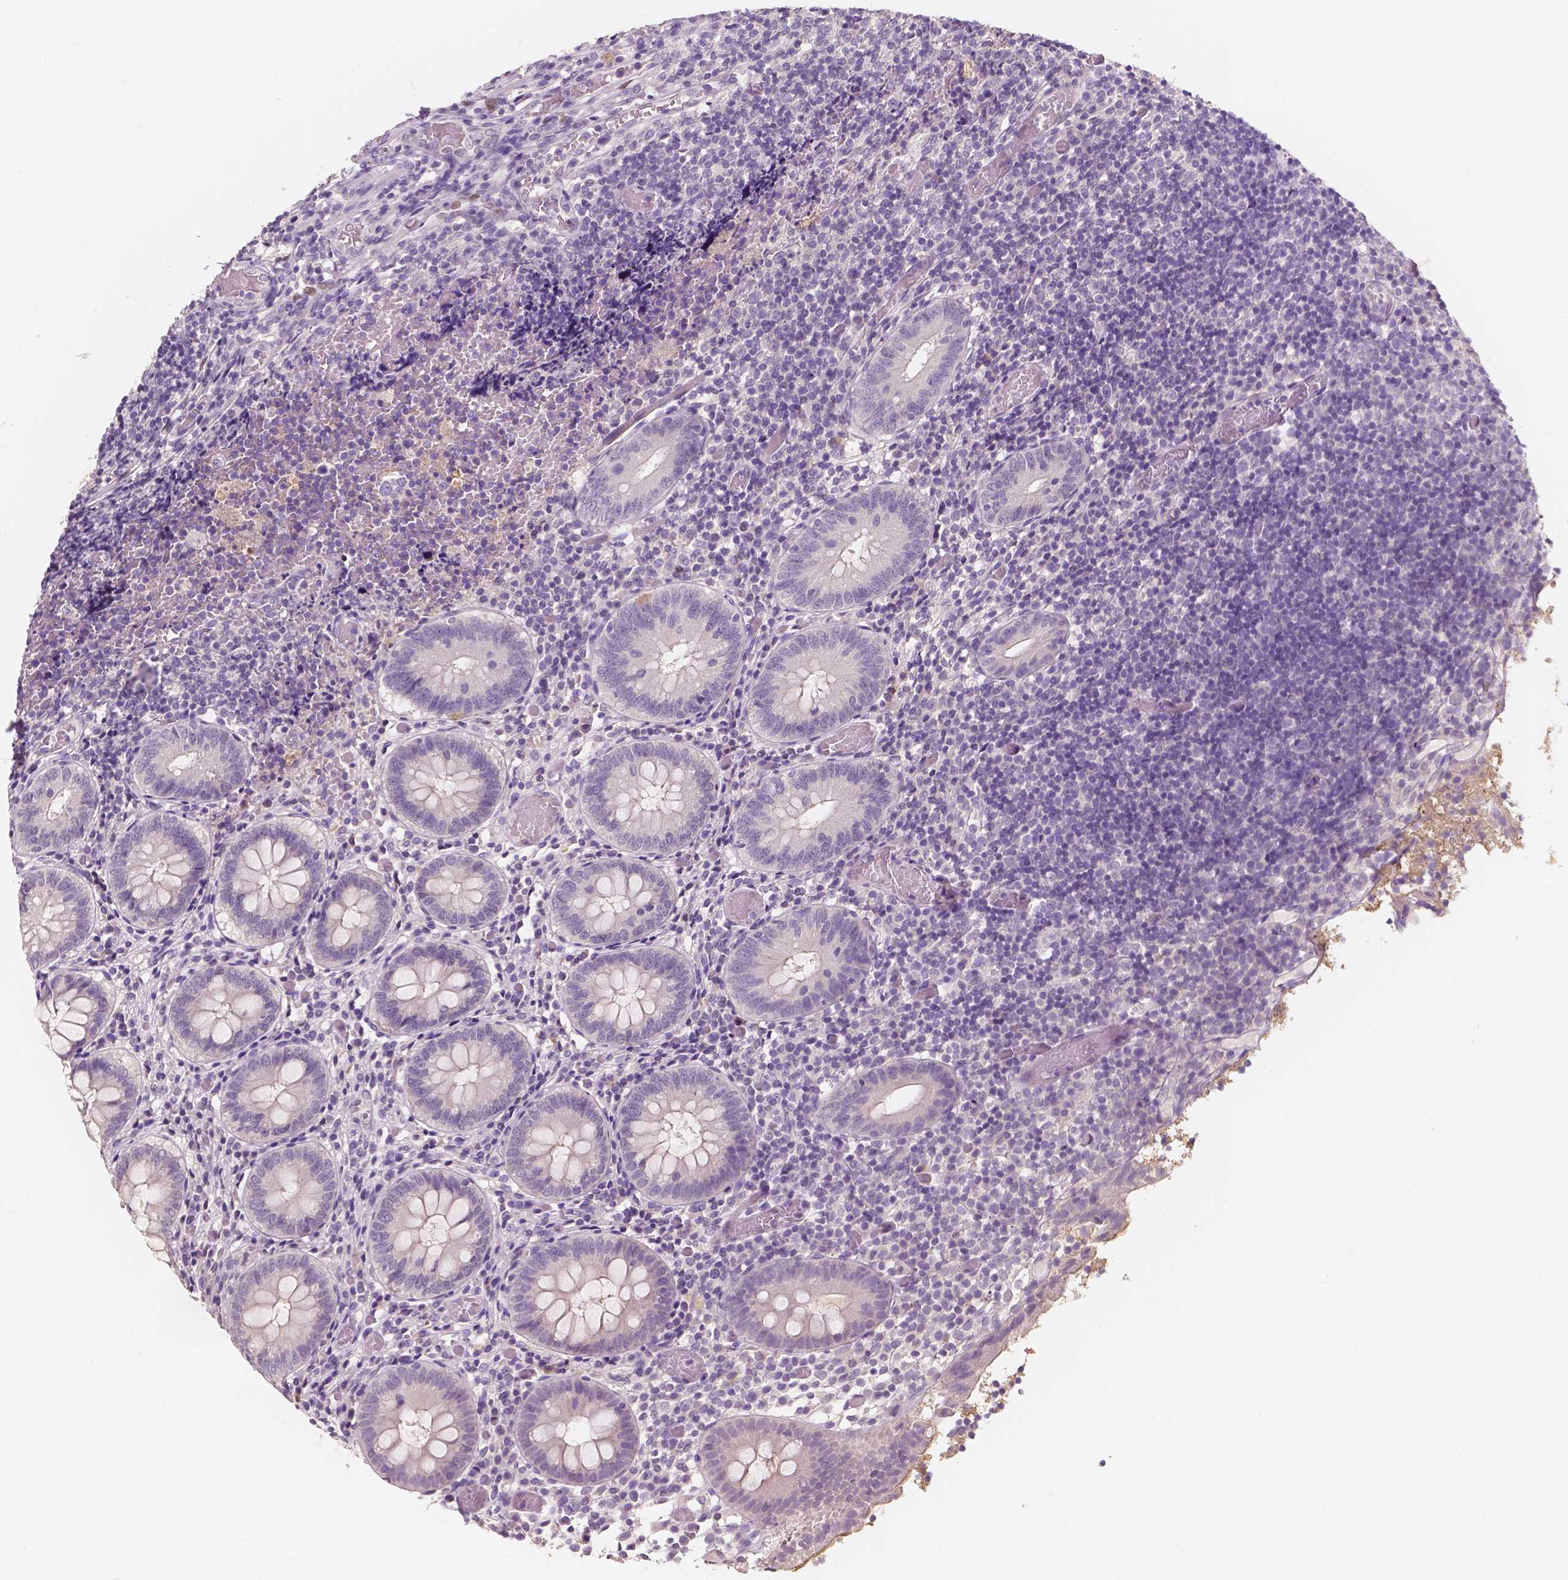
{"staining": {"intensity": "negative", "quantity": "none", "location": "none"}, "tissue": "appendix", "cell_type": "Glandular cells", "image_type": "normal", "snomed": [{"axis": "morphology", "description": "Normal tissue, NOS"}, {"axis": "topography", "description": "Appendix"}], "caption": "High power microscopy micrograph of an IHC micrograph of normal appendix, revealing no significant expression in glandular cells.", "gene": "TAL1", "patient": {"sex": "female", "age": 32}}